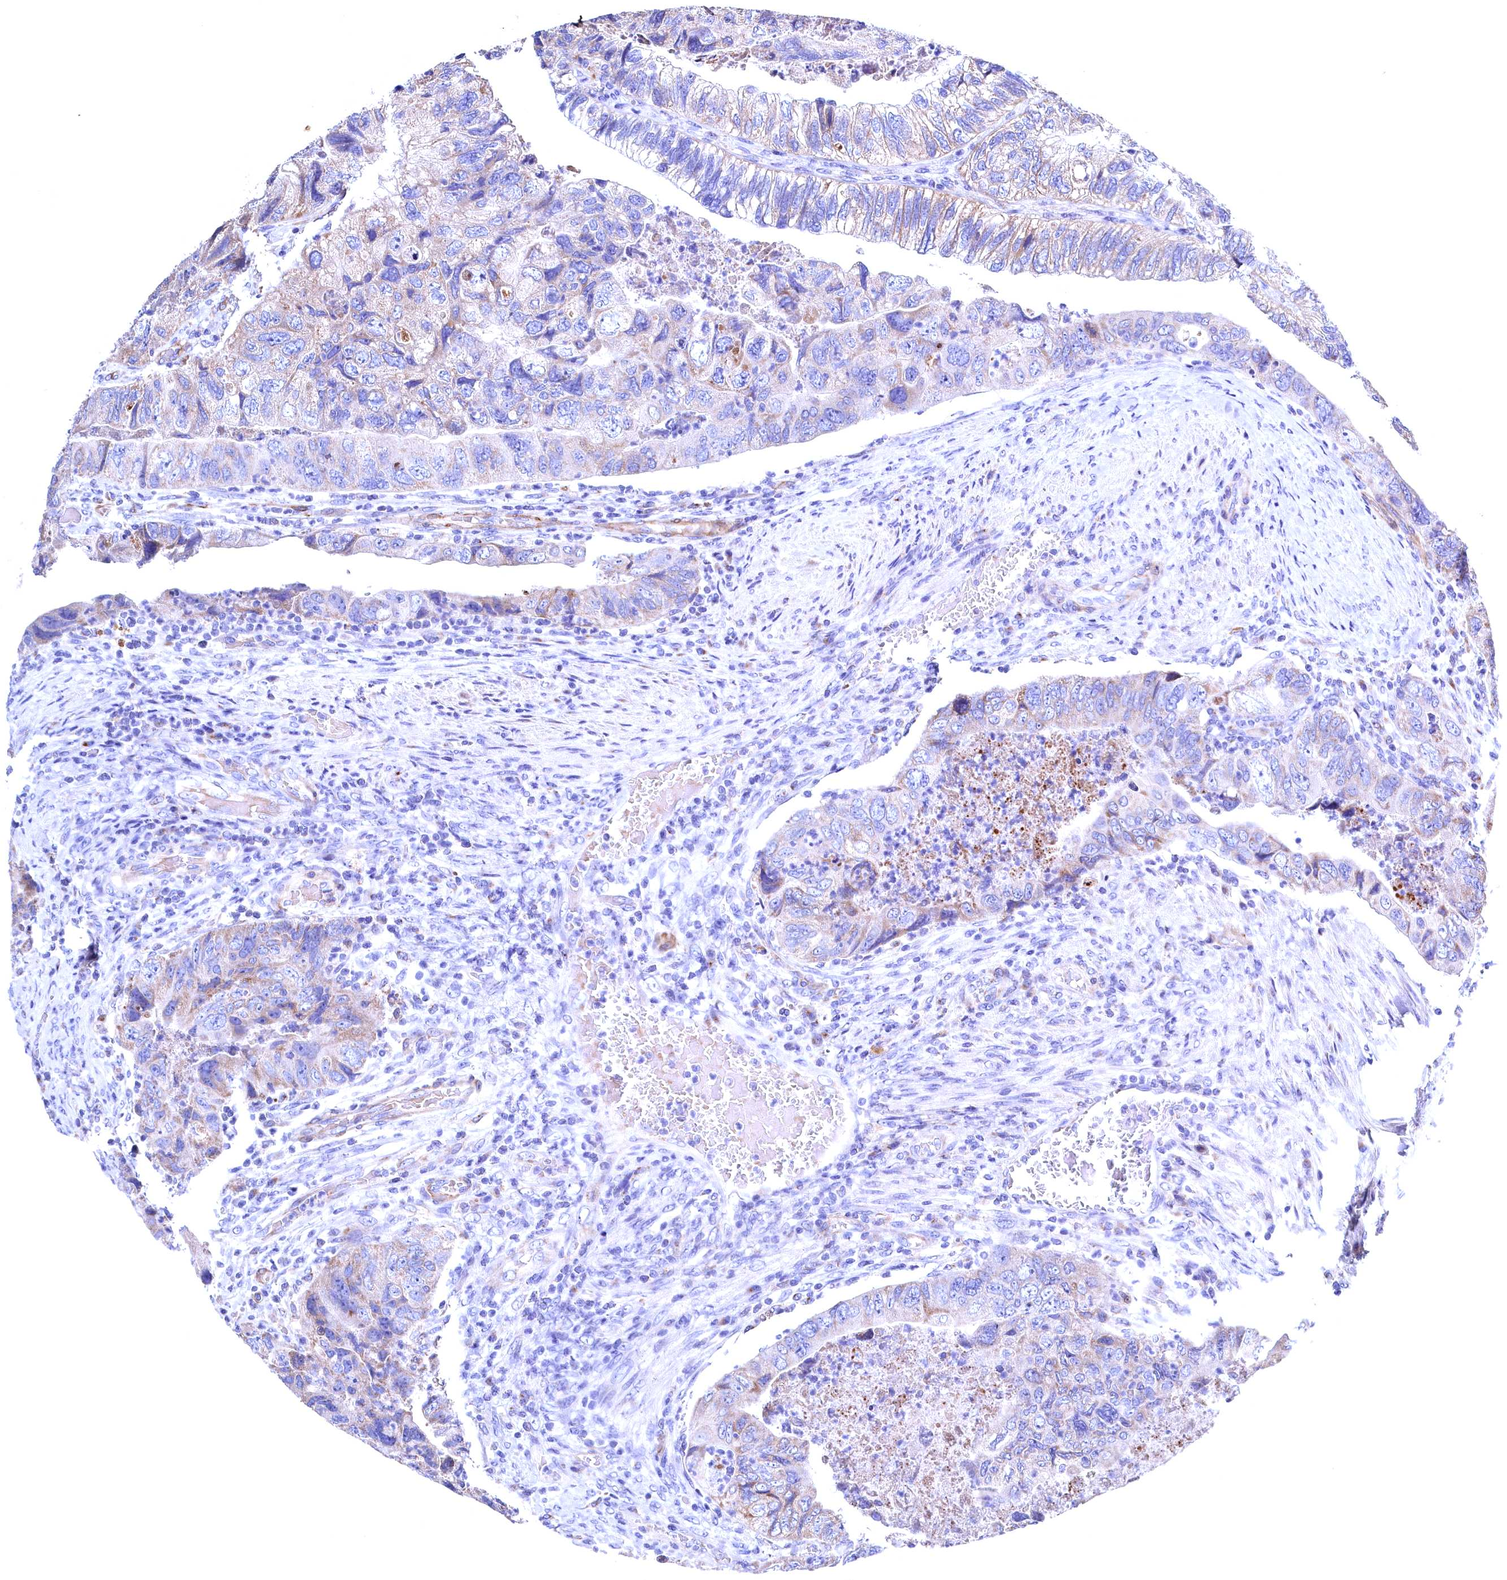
{"staining": {"intensity": "weak", "quantity": "<25%", "location": "cytoplasmic/membranous"}, "tissue": "colorectal cancer", "cell_type": "Tumor cells", "image_type": "cancer", "snomed": [{"axis": "morphology", "description": "Adenocarcinoma, NOS"}, {"axis": "topography", "description": "Rectum"}], "caption": "Adenocarcinoma (colorectal) stained for a protein using immunohistochemistry reveals no expression tumor cells.", "gene": "GPR108", "patient": {"sex": "male", "age": 63}}